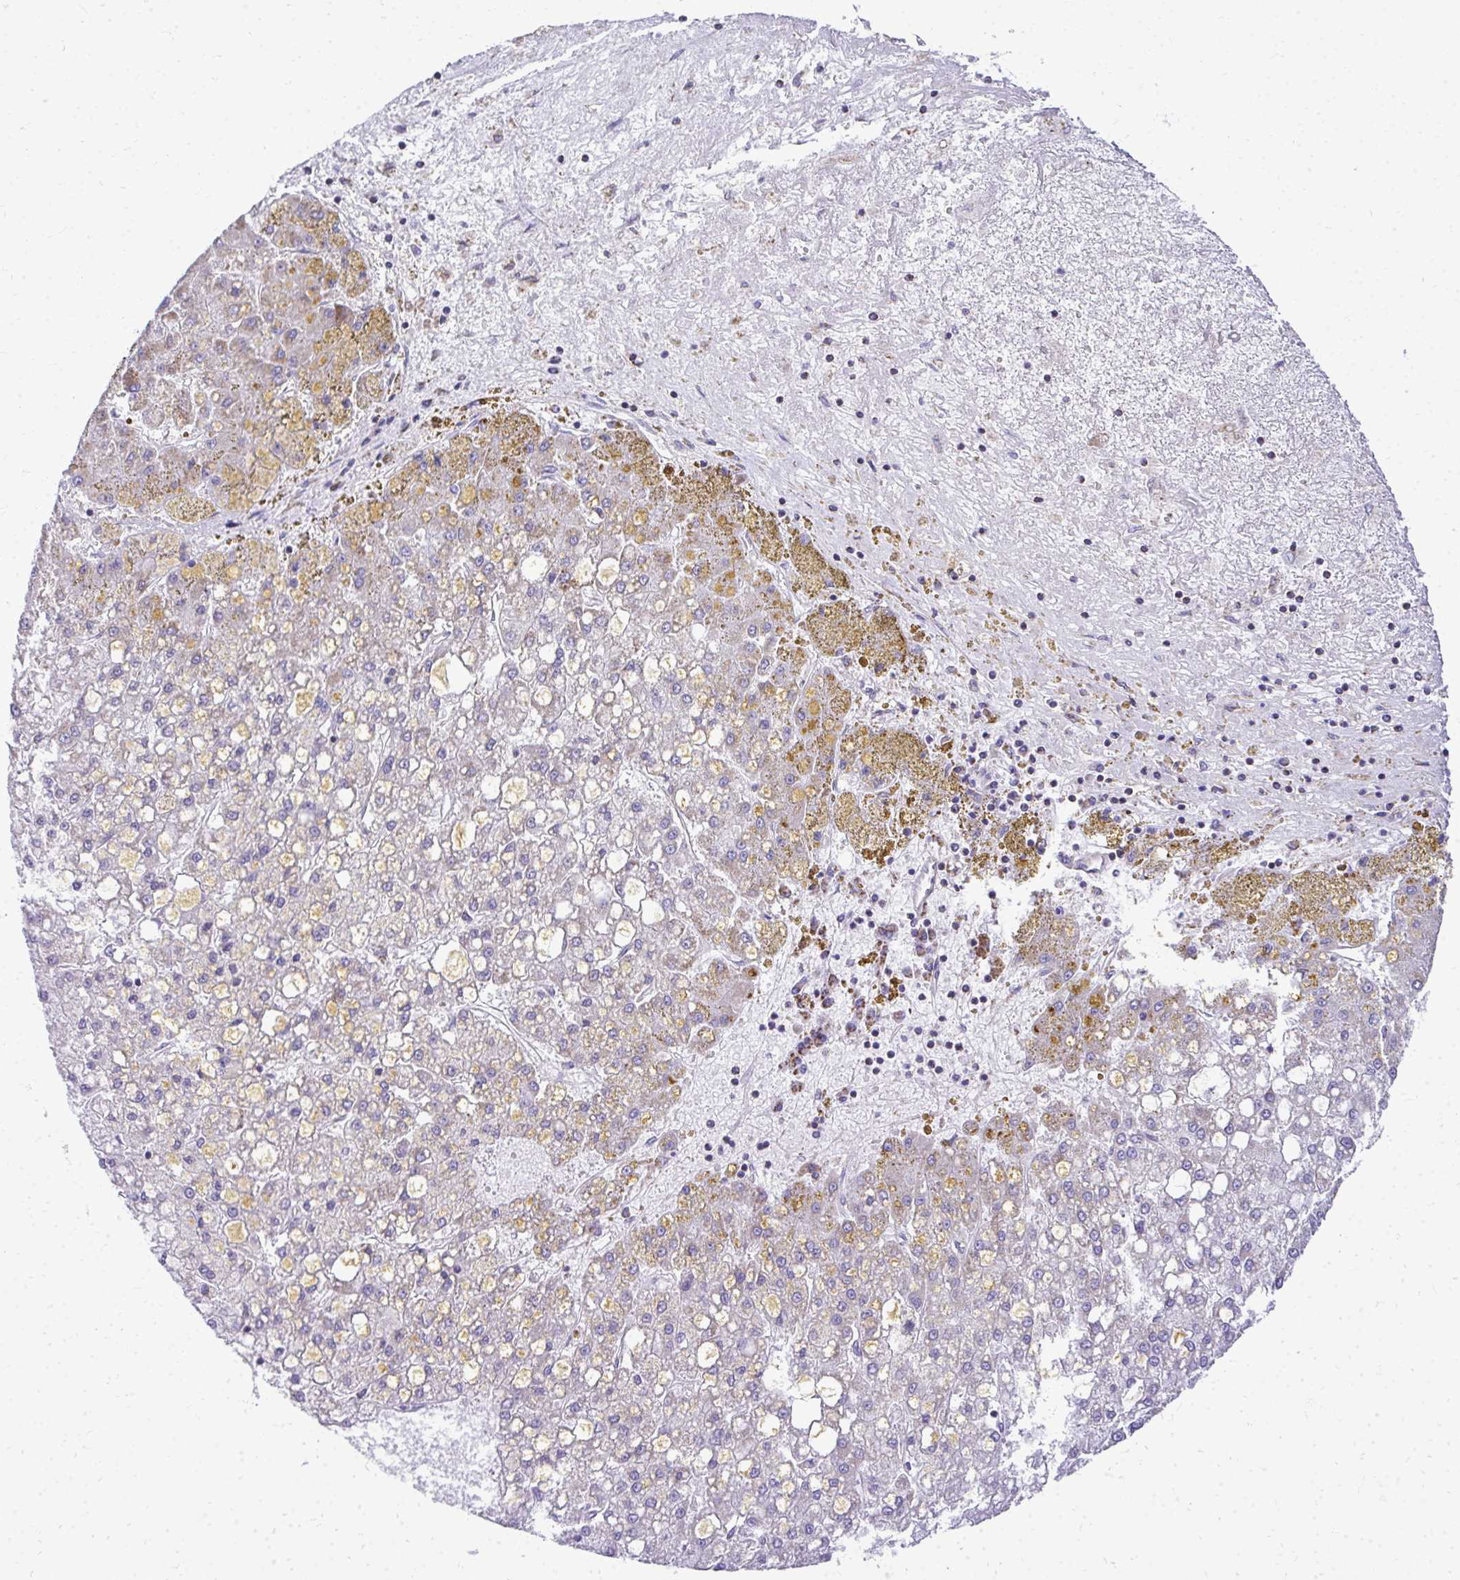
{"staining": {"intensity": "moderate", "quantity": "25%-75%", "location": "cytoplasmic/membranous"}, "tissue": "liver cancer", "cell_type": "Tumor cells", "image_type": "cancer", "snomed": [{"axis": "morphology", "description": "Carcinoma, Hepatocellular, NOS"}, {"axis": "topography", "description": "Liver"}], "caption": "Moderate cytoplasmic/membranous protein positivity is present in approximately 25%-75% of tumor cells in hepatocellular carcinoma (liver).", "gene": "MPZL2", "patient": {"sex": "male", "age": 67}}